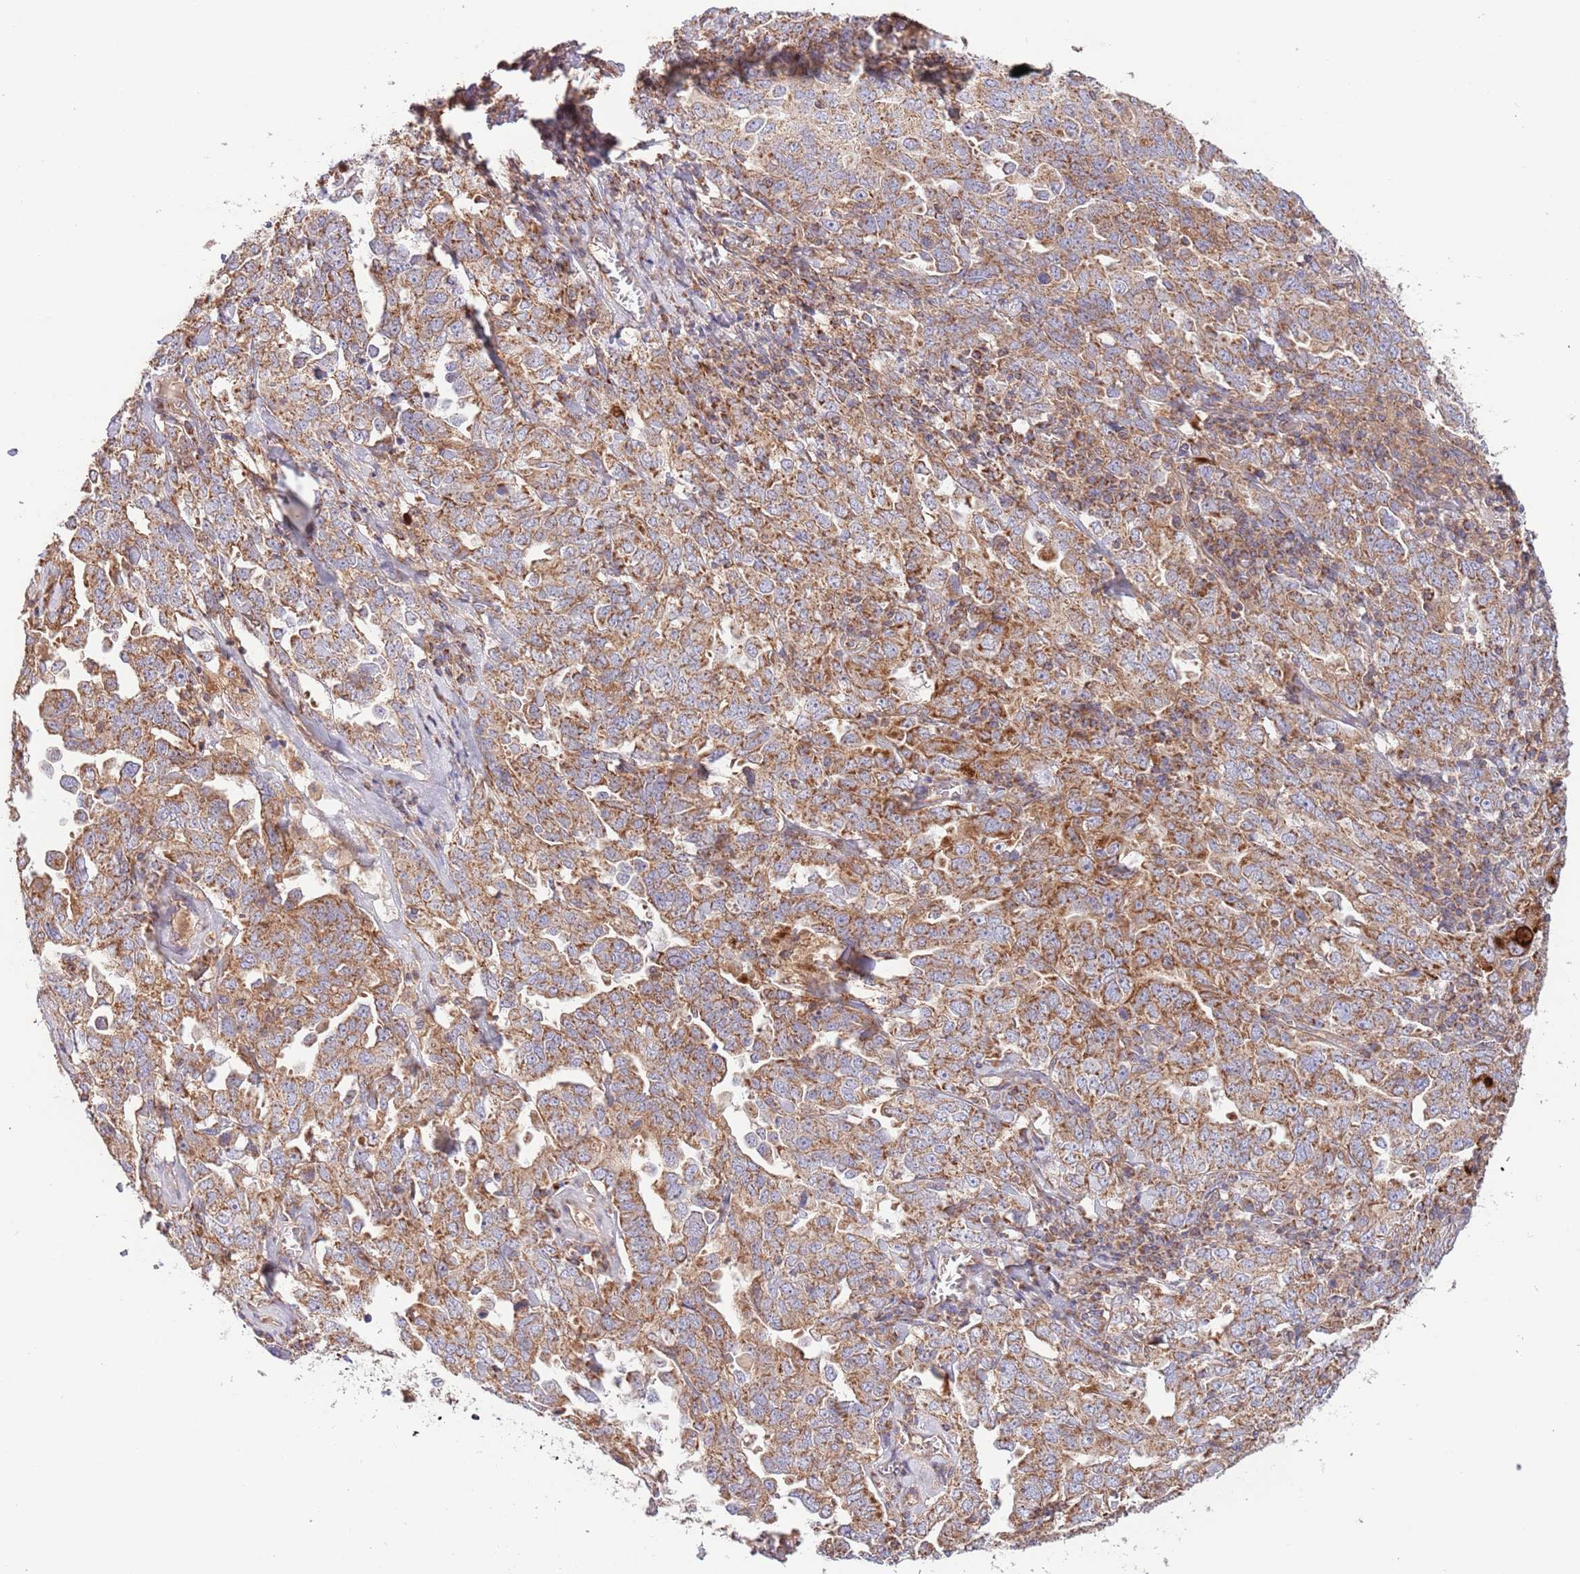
{"staining": {"intensity": "moderate", "quantity": ">75%", "location": "cytoplasmic/membranous"}, "tissue": "ovarian cancer", "cell_type": "Tumor cells", "image_type": "cancer", "snomed": [{"axis": "morphology", "description": "Carcinoma, endometroid"}, {"axis": "topography", "description": "Ovary"}], "caption": "There is medium levels of moderate cytoplasmic/membranous positivity in tumor cells of ovarian cancer, as demonstrated by immunohistochemical staining (brown color).", "gene": "DNAJA3", "patient": {"sex": "female", "age": 62}}